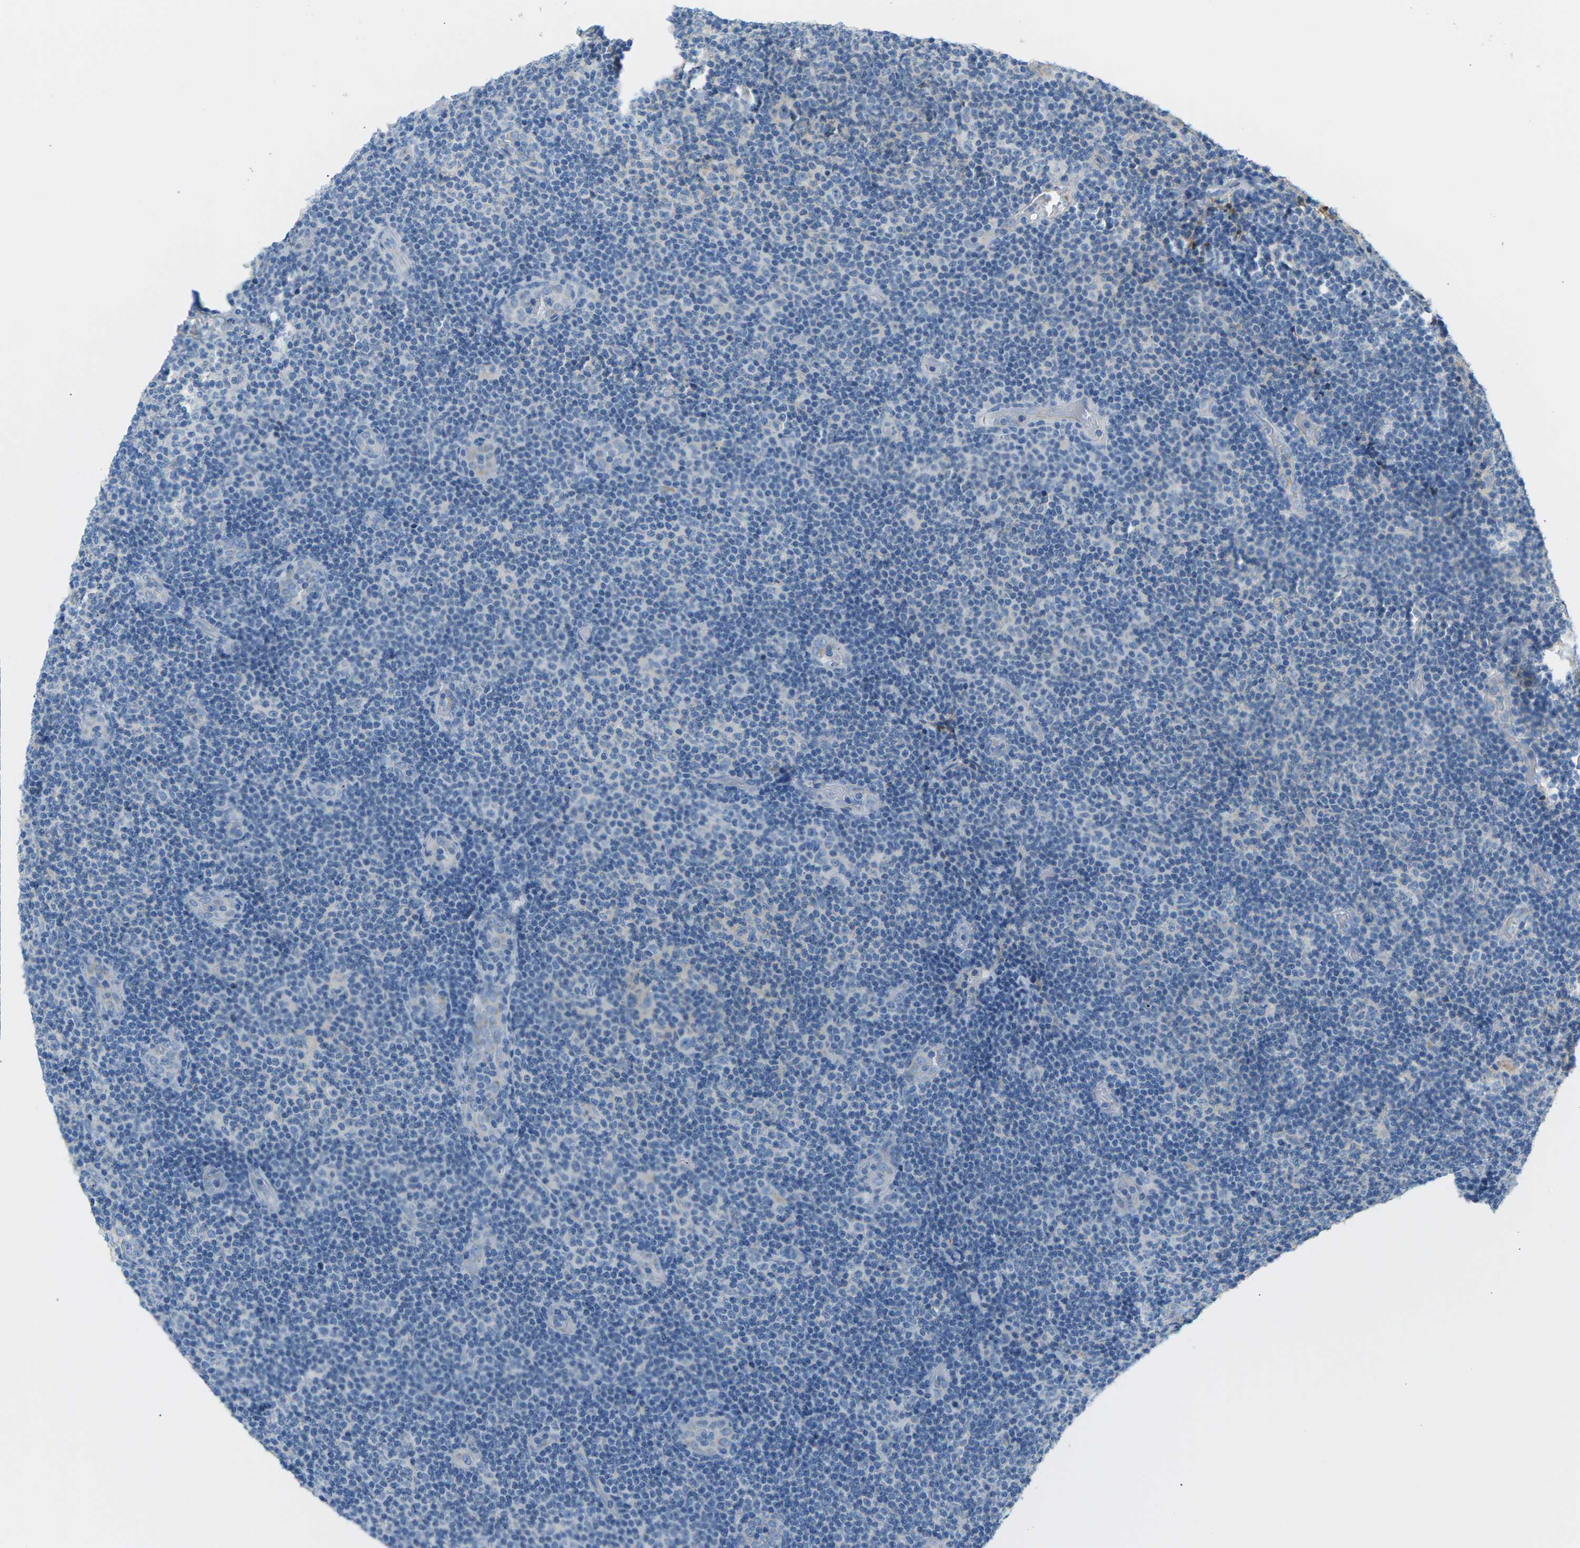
{"staining": {"intensity": "negative", "quantity": "none", "location": "none"}, "tissue": "lymphoma", "cell_type": "Tumor cells", "image_type": "cancer", "snomed": [{"axis": "morphology", "description": "Malignant lymphoma, non-Hodgkin's type, Low grade"}, {"axis": "topography", "description": "Lymph node"}], "caption": "This is an immunohistochemistry (IHC) image of lymphoma. There is no positivity in tumor cells.", "gene": "CFI", "patient": {"sex": "male", "age": 83}}